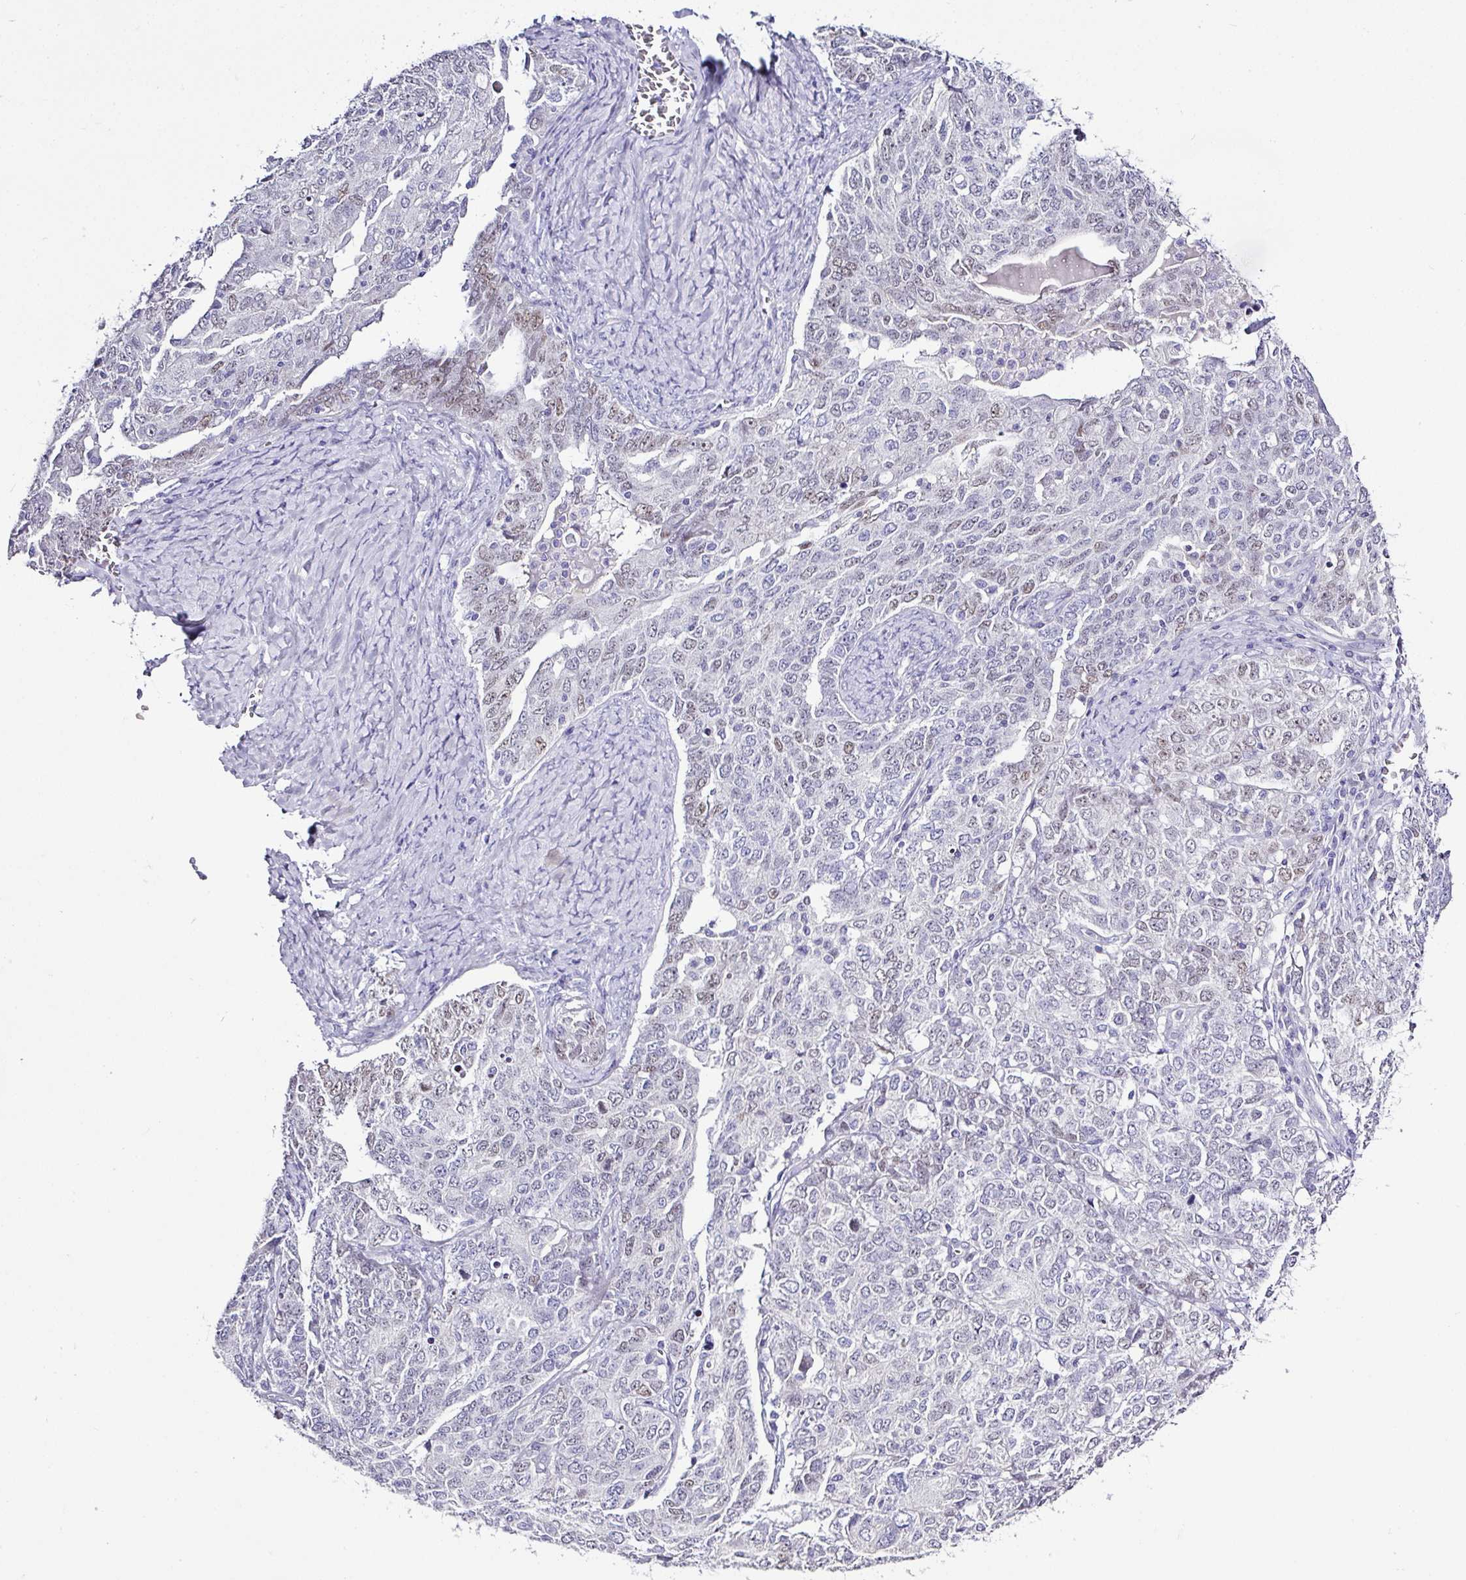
{"staining": {"intensity": "weak", "quantity": "<25%", "location": "nuclear"}, "tissue": "ovarian cancer", "cell_type": "Tumor cells", "image_type": "cancer", "snomed": [{"axis": "morphology", "description": "Carcinoma, endometroid"}, {"axis": "topography", "description": "Ovary"}], "caption": "DAB (3,3'-diaminobenzidine) immunohistochemical staining of human ovarian cancer exhibits no significant expression in tumor cells.", "gene": "BCL11A", "patient": {"sex": "female", "age": 62}}